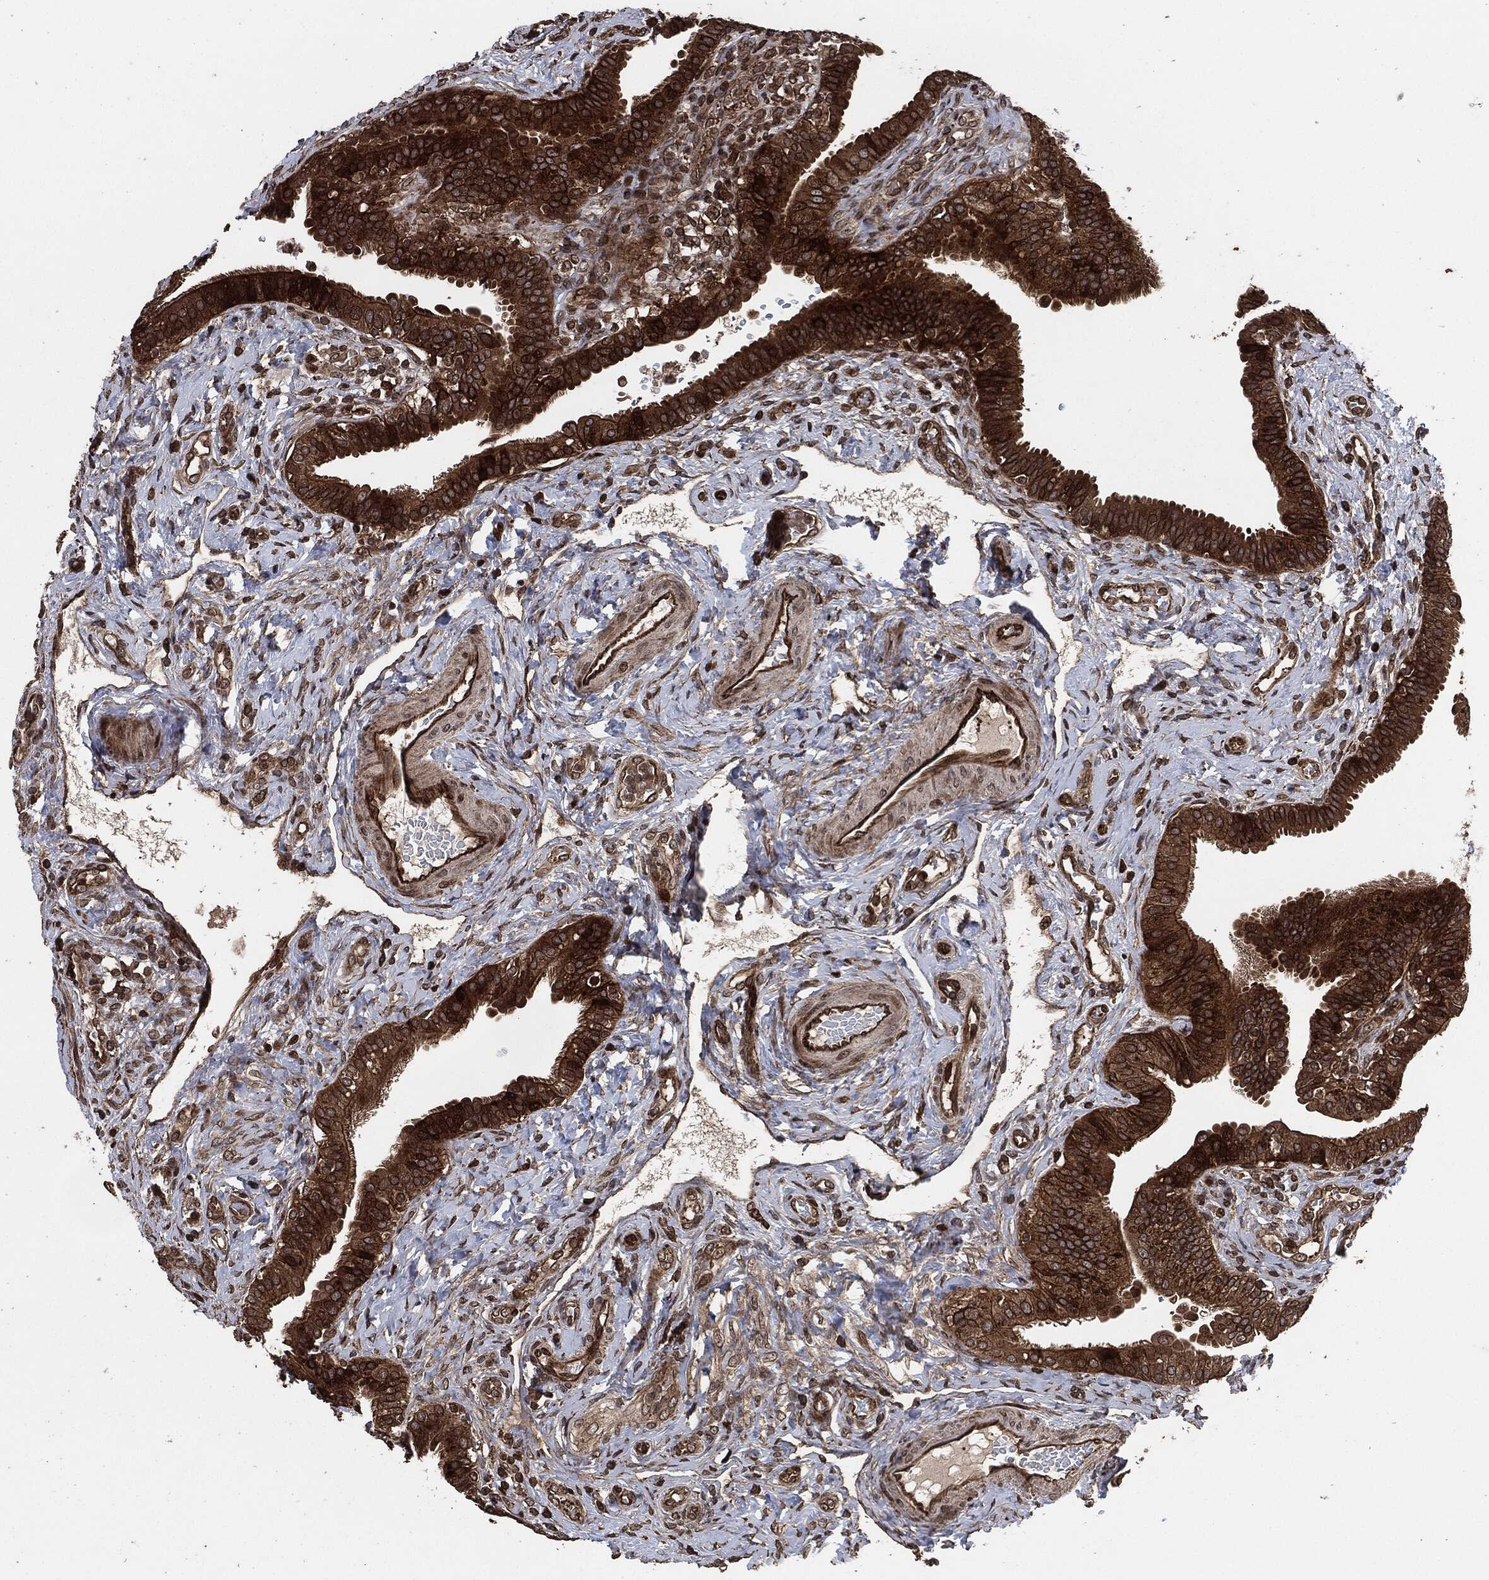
{"staining": {"intensity": "strong", "quantity": ">75%", "location": "cytoplasmic/membranous"}, "tissue": "fallopian tube", "cell_type": "Glandular cells", "image_type": "normal", "snomed": [{"axis": "morphology", "description": "Normal tissue, NOS"}, {"axis": "topography", "description": "Fallopian tube"}], "caption": "Immunohistochemical staining of benign fallopian tube reveals high levels of strong cytoplasmic/membranous positivity in about >75% of glandular cells.", "gene": "IFIT1", "patient": {"sex": "female", "age": 41}}